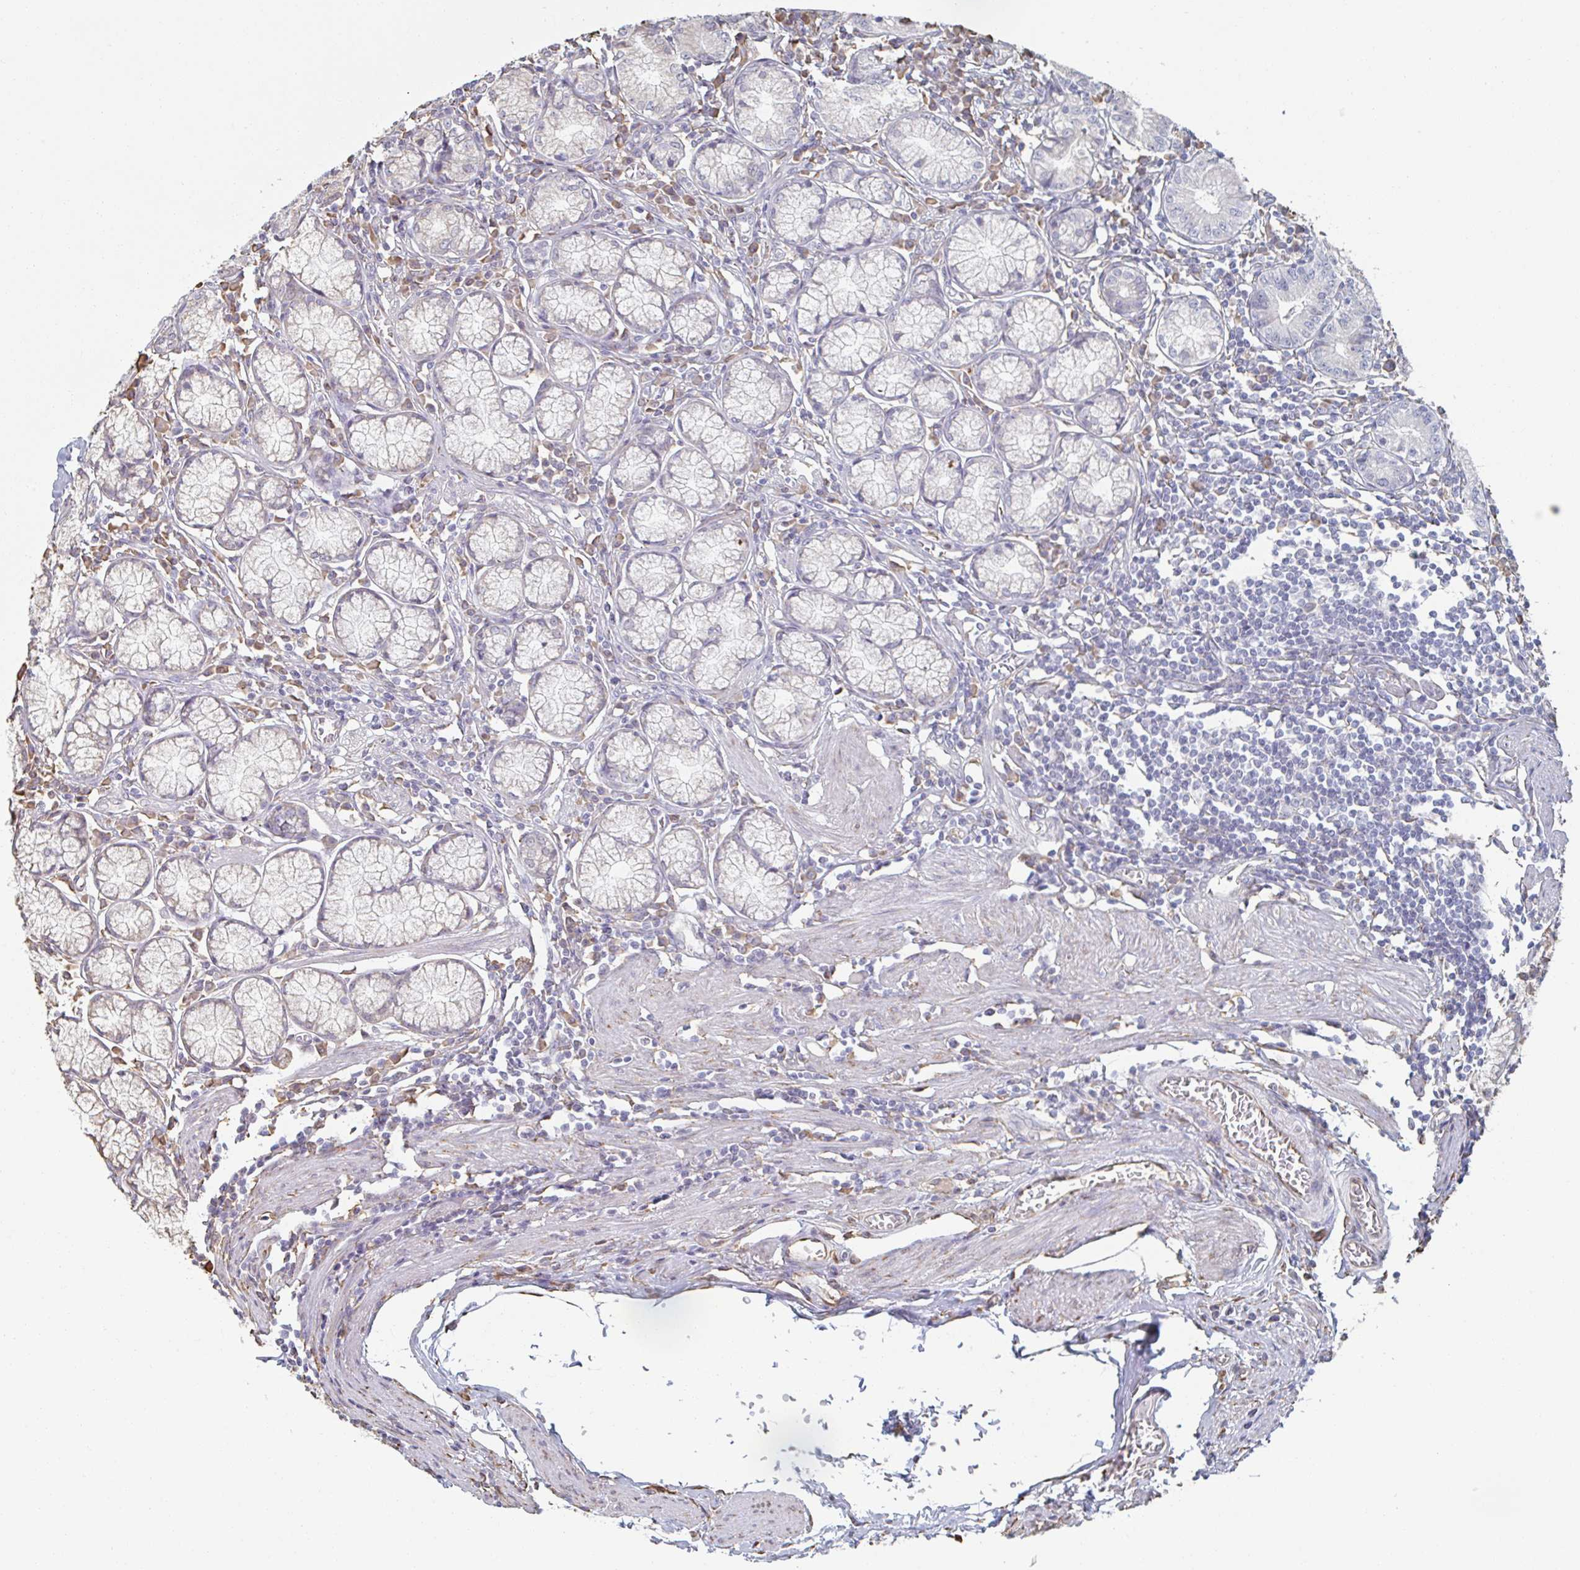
{"staining": {"intensity": "negative", "quantity": "none", "location": "none"}, "tissue": "stomach", "cell_type": "Glandular cells", "image_type": "normal", "snomed": [{"axis": "morphology", "description": "Normal tissue, NOS"}, {"axis": "topography", "description": "Stomach"}], "caption": "Immunohistochemistry photomicrograph of normal stomach stained for a protein (brown), which reveals no staining in glandular cells. (DAB IHC with hematoxylin counter stain).", "gene": "RAB5IF", "patient": {"sex": "male", "age": 55}}